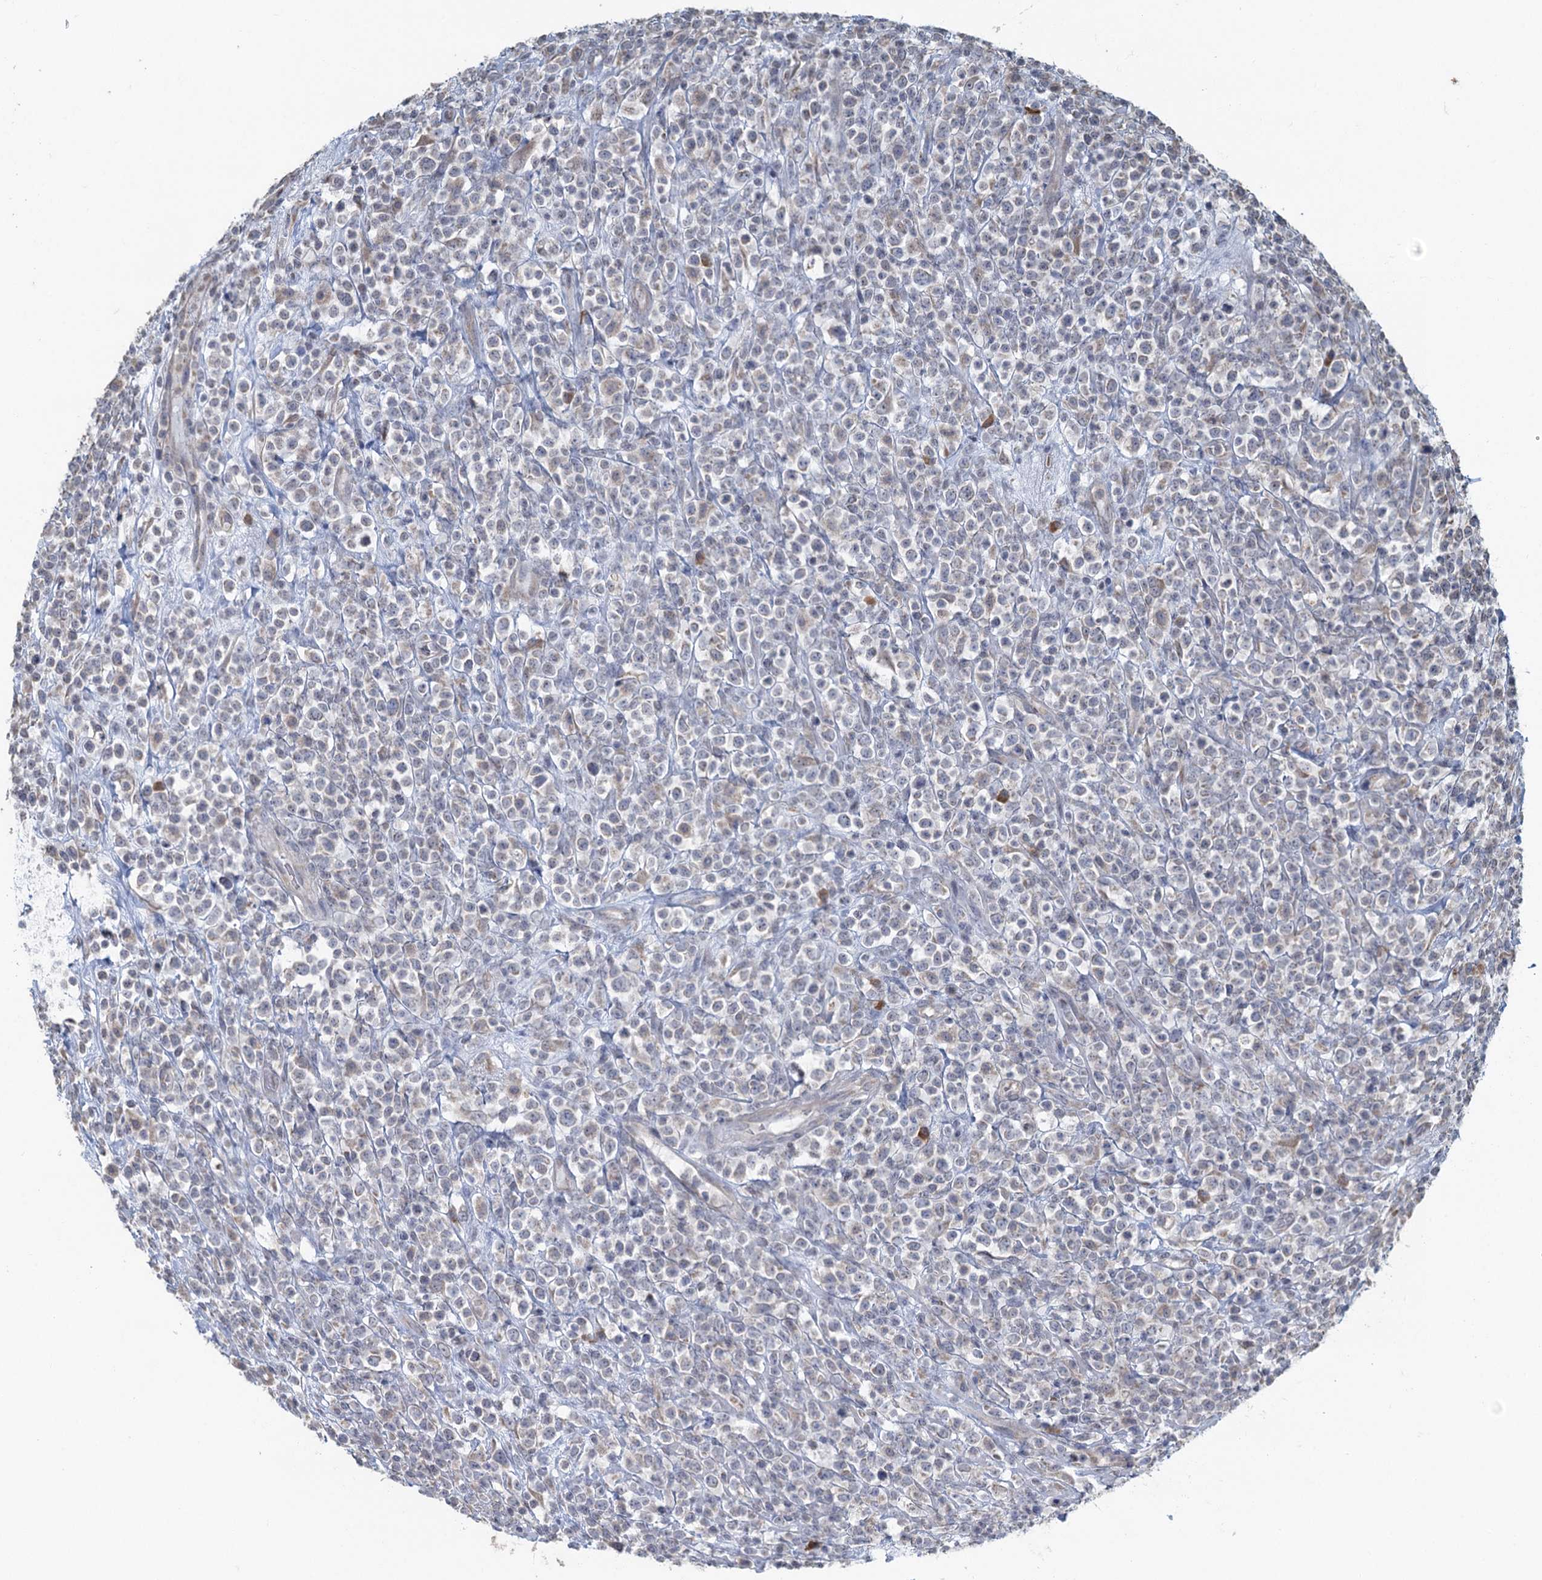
{"staining": {"intensity": "negative", "quantity": "none", "location": "none"}, "tissue": "lymphoma", "cell_type": "Tumor cells", "image_type": "cancer", "snomed": [{"axis": "morphology", "description": "Malignant lymphoma, non-Hodgkin's type, High grade"}, {"axis": "topography", "description": "Colon"}], "caption": "Immunohistochemistry (IHC) micrograph of human lymphoma stained for a protein (brown), which shows no expression in tumor cells.", "gene": "TEX35", "patient": {"sex": "female", "age": 53}}